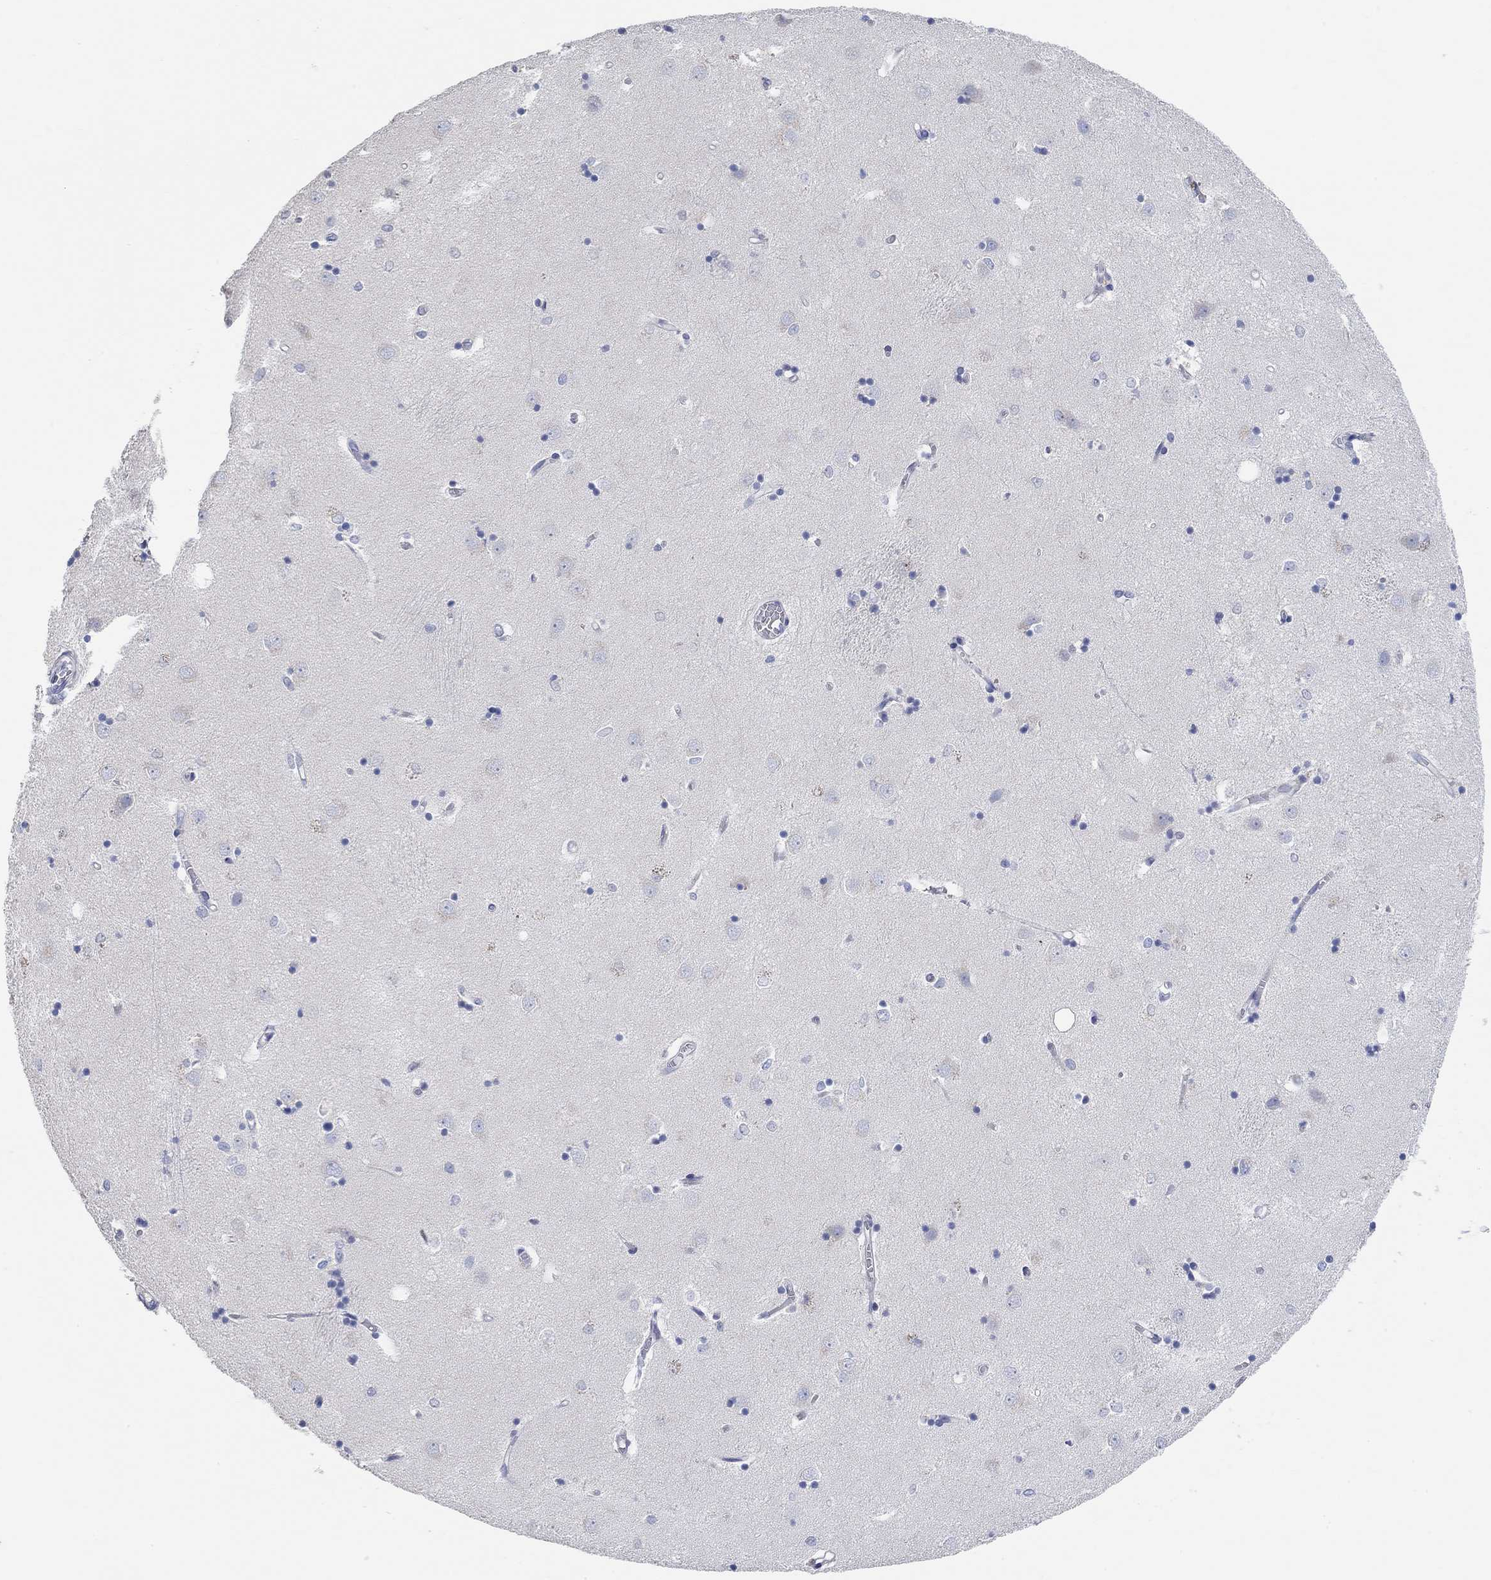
{"staining": {"intensity": "negative", "quantity": "none", "location": "none"}, "tissue": "caudate", "cell_type": "Glial cells", "image_type": "normal", "snomed": [{"axis": "morphology", "description": "Normal tissue, NOS"}, {"axis": "topography", "description": "Lateral ventricle wall"}], "caption": "A photomicrograph of human caudate is negative for staining in glial cells. (DAB (3,3'-diaminobenzidine) immunohistochemistry with hematoxylin counter stain).", "gene": "NLRP14", "patient": {"sex": "male", "age": 54}}